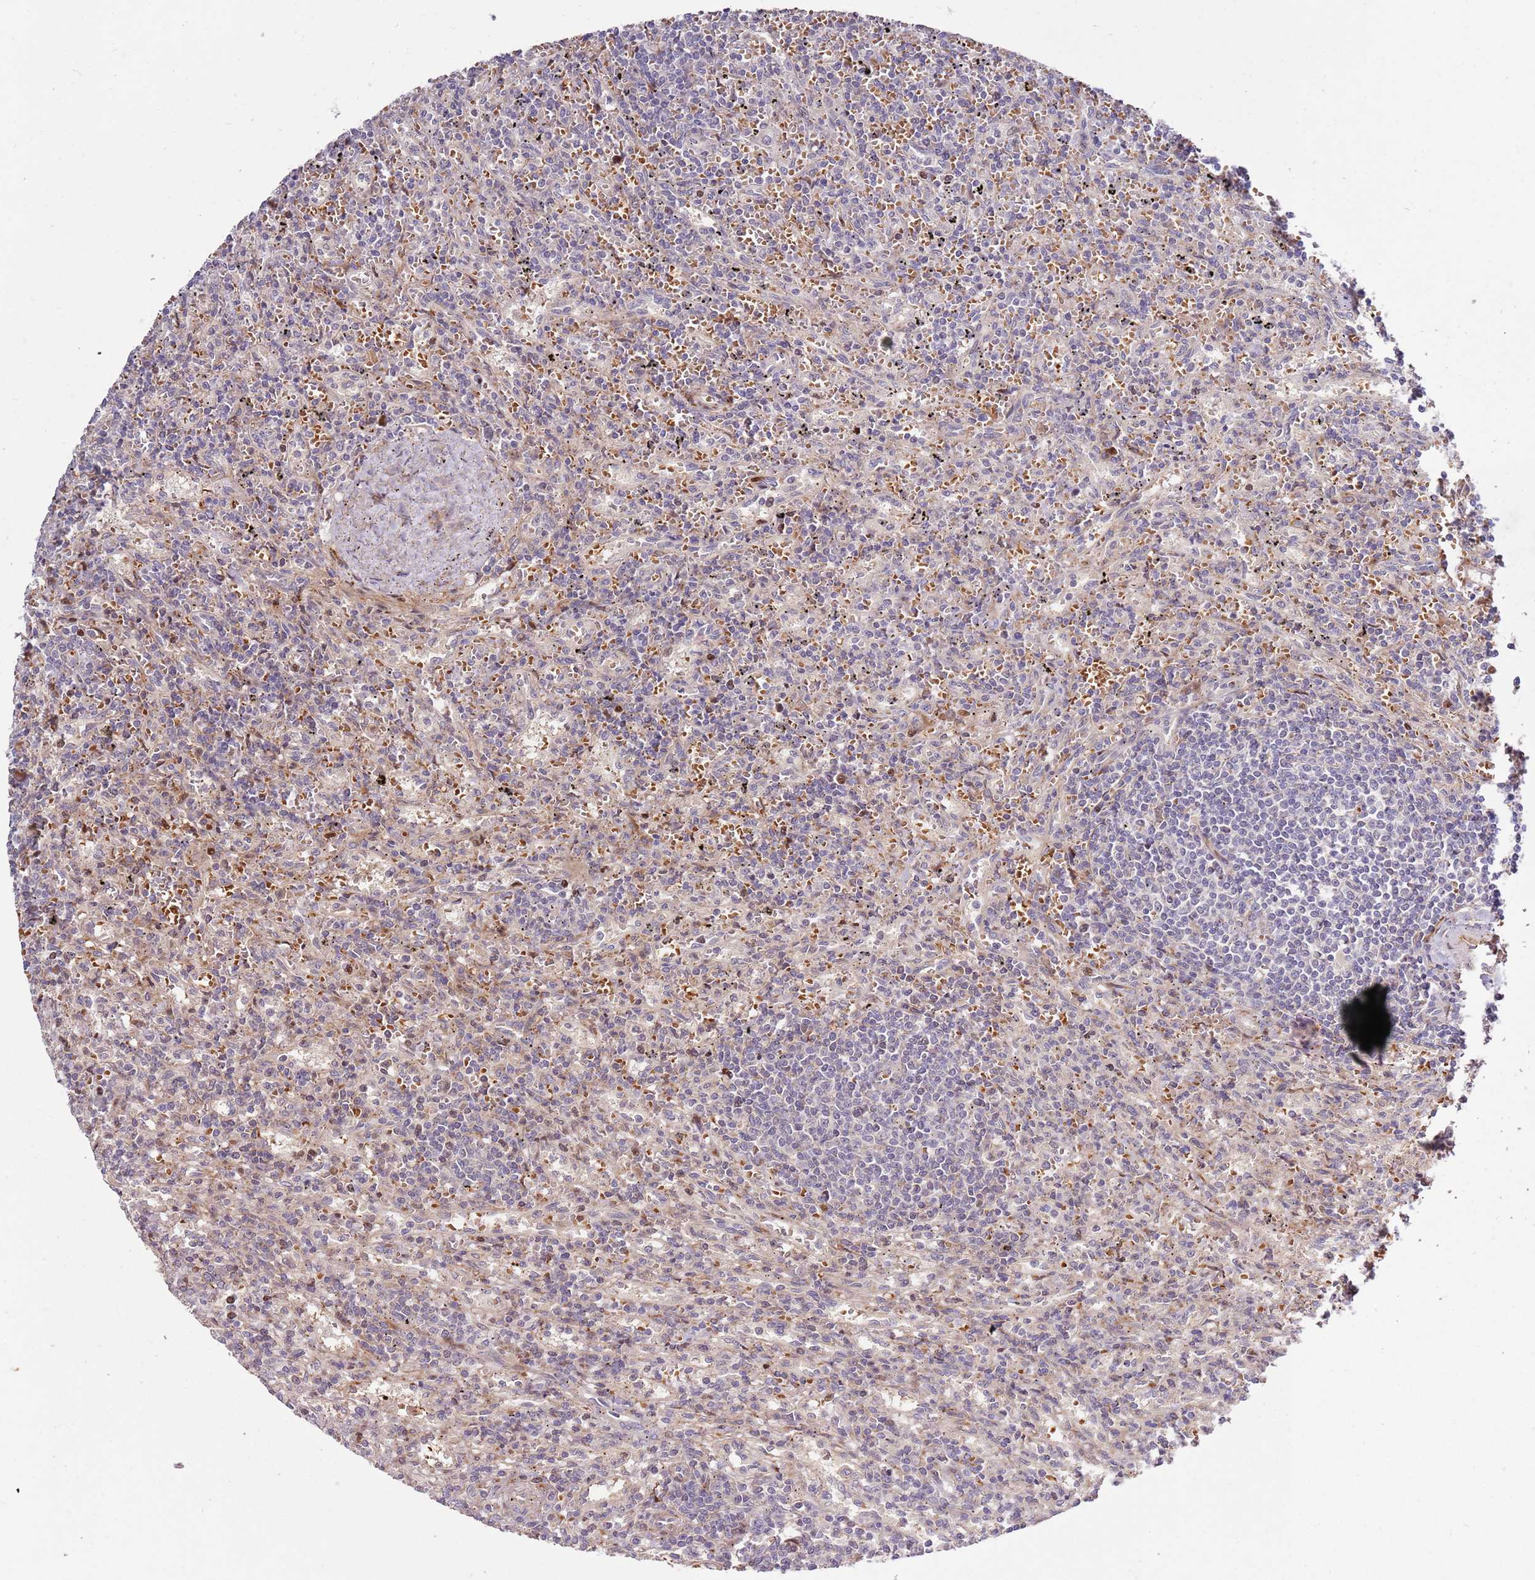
{"staining": {"intensity": "negative", "quantity": "none", "location": "none"}, "tissue": "lymphoma", "cell_type": "Tumor cells", "image_type": "cancer", "snomed": [{"axis": "morphology", "description": "Malignant lymphoma, non-Hodgkin's type, Low grade"}, {"axis": "topography", "description": "Spleen"}], "caption": "Image shows no significant protein expression in tumor cells of lymphoma.", "gene": "RHBDL1", "patient": {"sex": "male", "age": 76}}